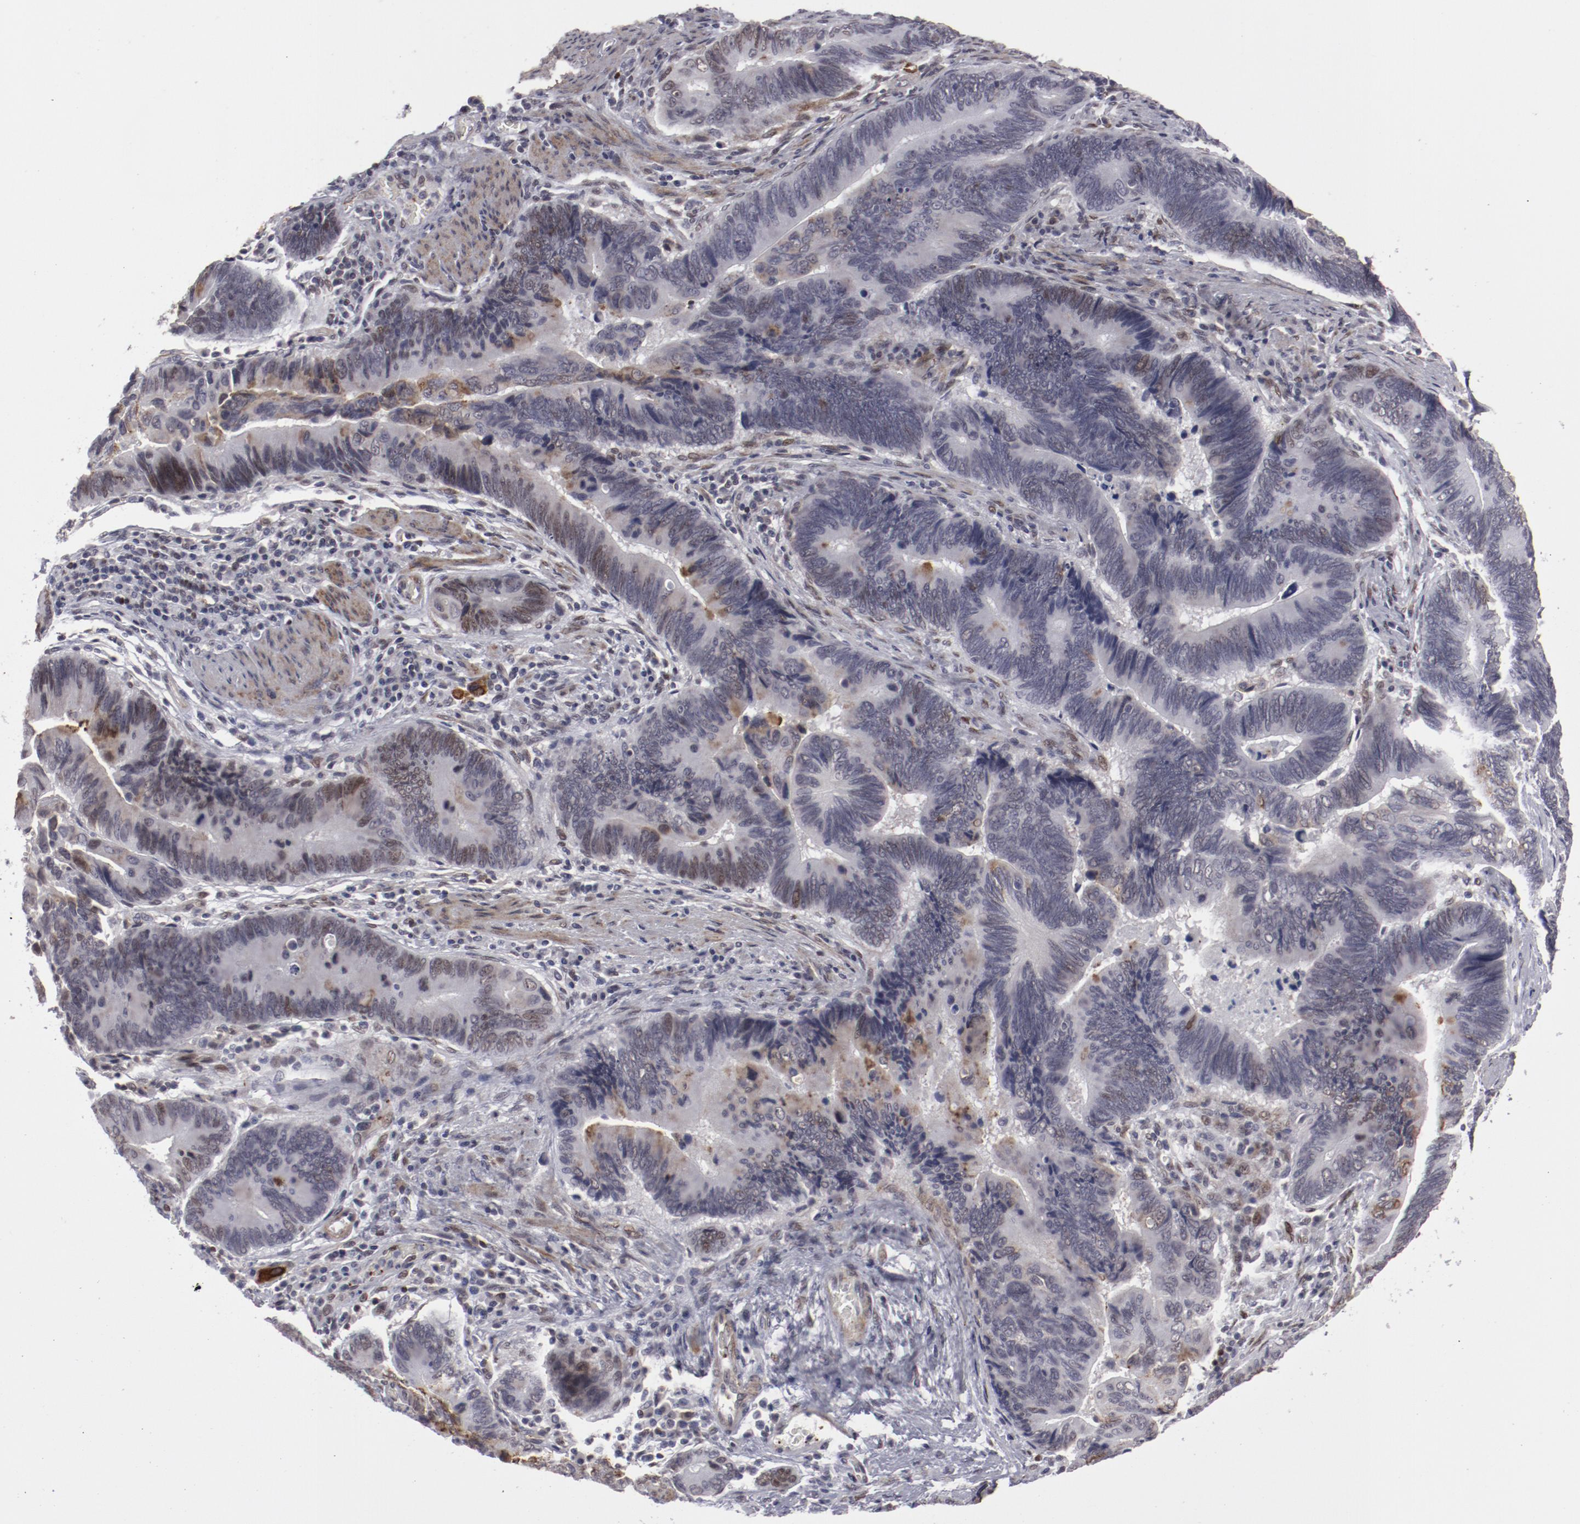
{"staining": {"intensity": "negative", "quantity": "none", "location": "none"}, "tissue": "pancreatic cancer", "cell_type": "Tumor cells", "image_type": "cancer", "snomed": [{"axis": "morphology", "description": "Adenocarcinoma, NOS"}, {"axis": "topography", "description": "Pancreas"}], "caption": "DAB (3,3'-diaminobenzidine) immunohistochemical staining of pancreatic cancer (adenocarcinoma) displays no significant positivity in tumor cells.", "gene": "LEF1", "patient": {"sex": "female", "age": 70}}